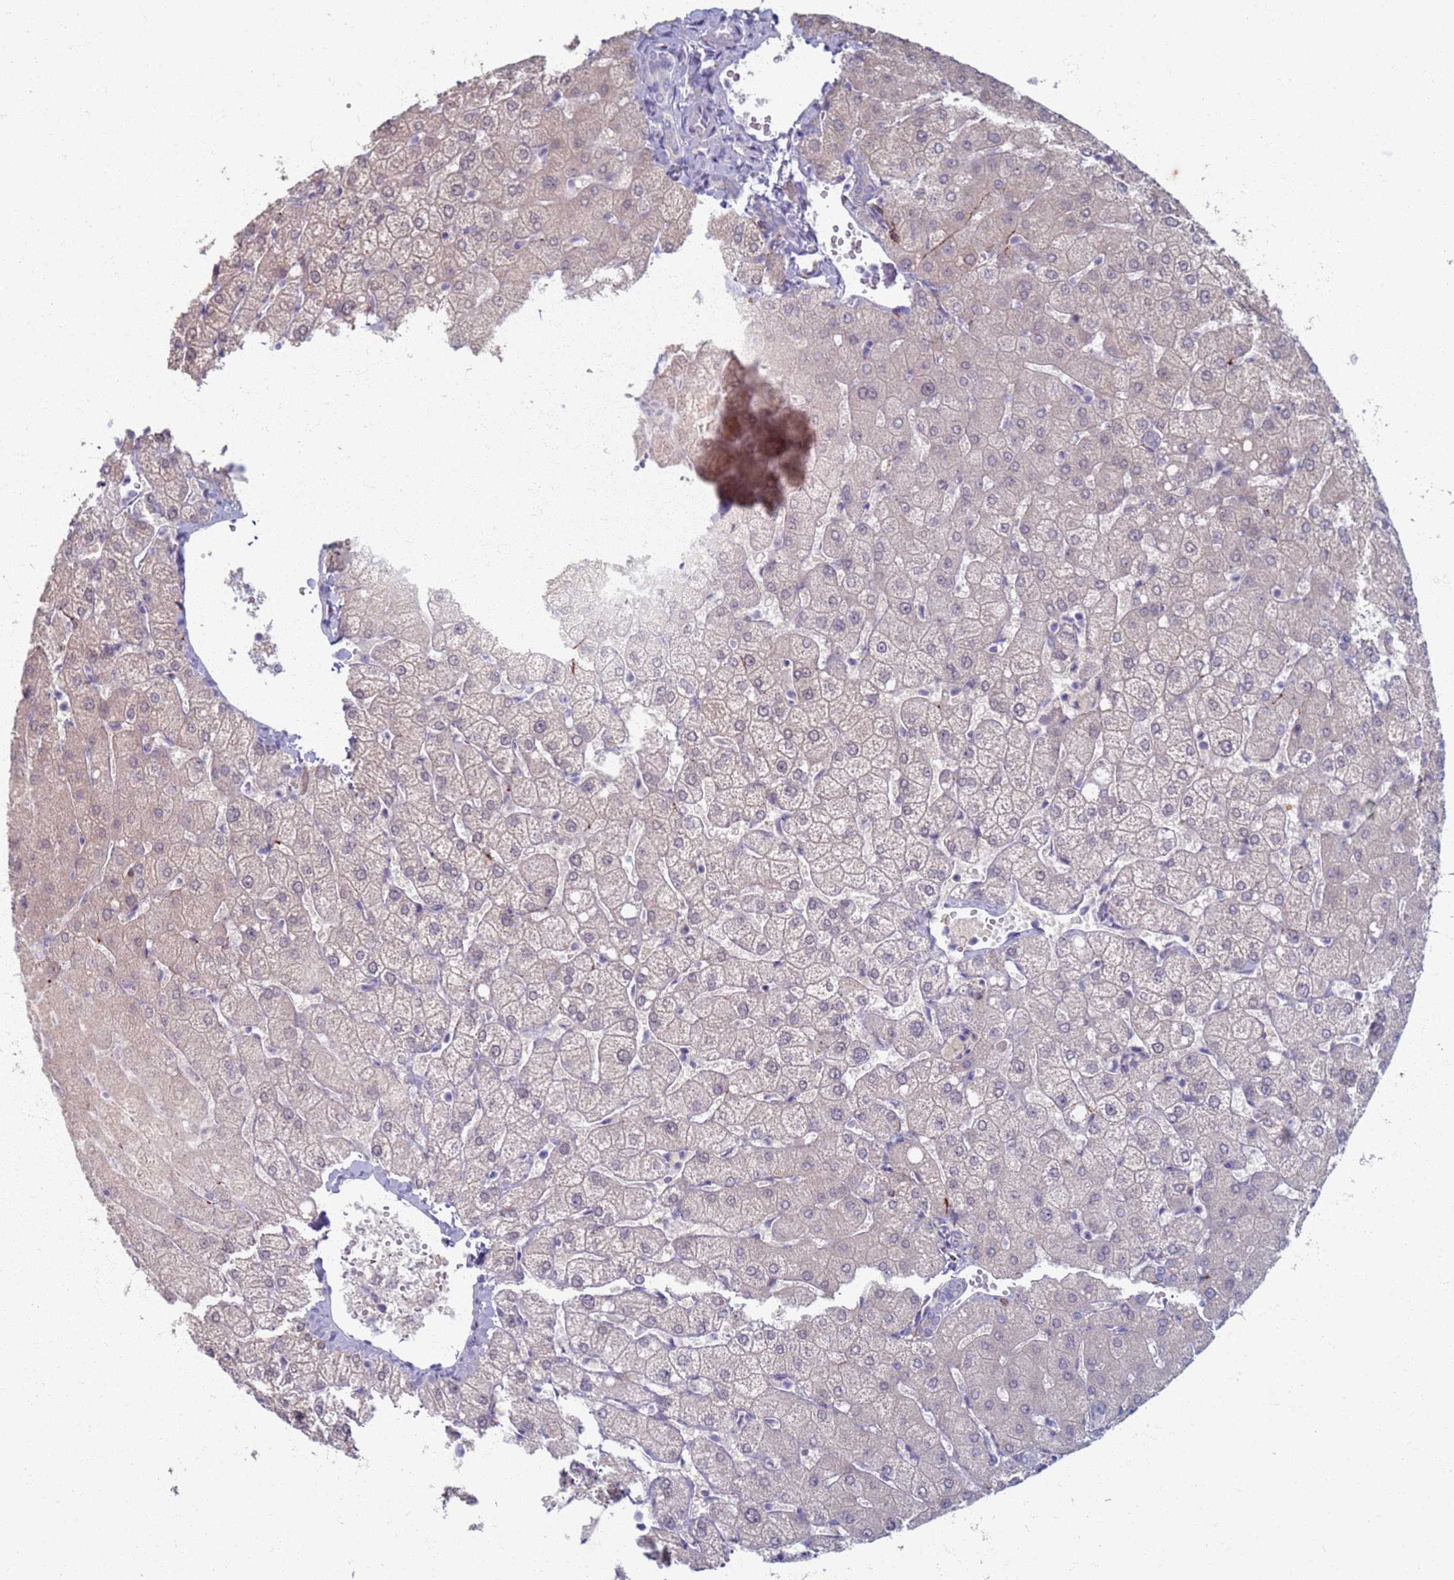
{"staining": {"intensity": "negative", "quantity": "none", "location": "none"}, "tissue": "liver", "cell_type": "Cholangiocytes", "image_type": "normal", "snomed": [{"axis": "morphology", "description": "Normal tissue, NOS"}, {"axis": "topography", "description": "Liver"}], "caption": "Immunohistochemistry micrograph of unremarkable liver: human liver stained with DAB (3,3'-diaminobenzidine) shows no significant protein expression in cholangiocytes.", "gene": "CLCA2", "patient": {"sex": "female", "age": 54}}